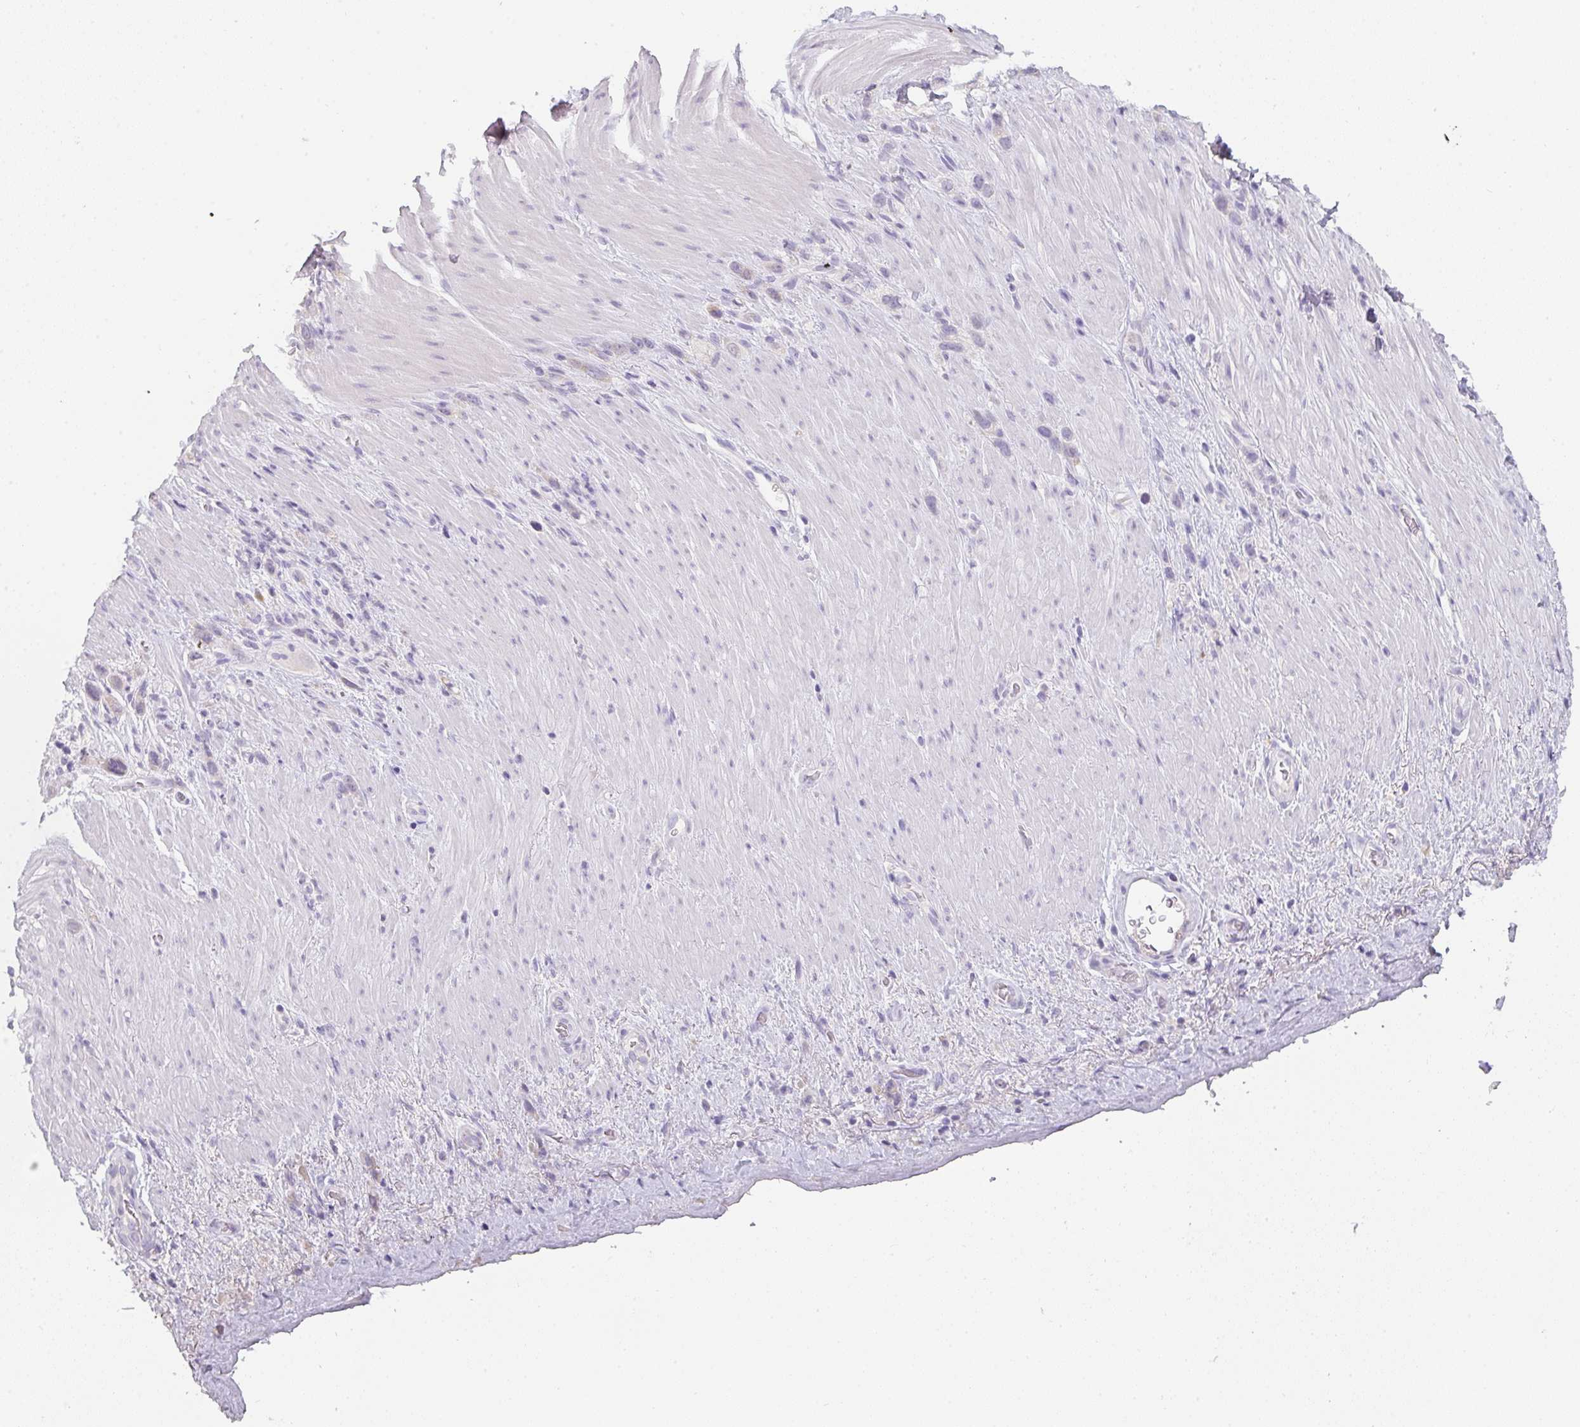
{"staining": {"intensity": "negative", "quantity": "none", "location": "none"}, "tissue": "stomach cancer", "cell_type": "Tumor cells", "image_type": "cancer", "snomed": [{"axis": "morphology", "description": "Adenocarcinoma, NOS"}, {"axis": "topography", "description": "Stomach"}], "caption": "Photomicrograph shows no protein expression in tumor cells of adenocarcinoma (stomach) tissue.", "gene": "C1QTNF8", "patient": {"sex": "female", "age": 65}}